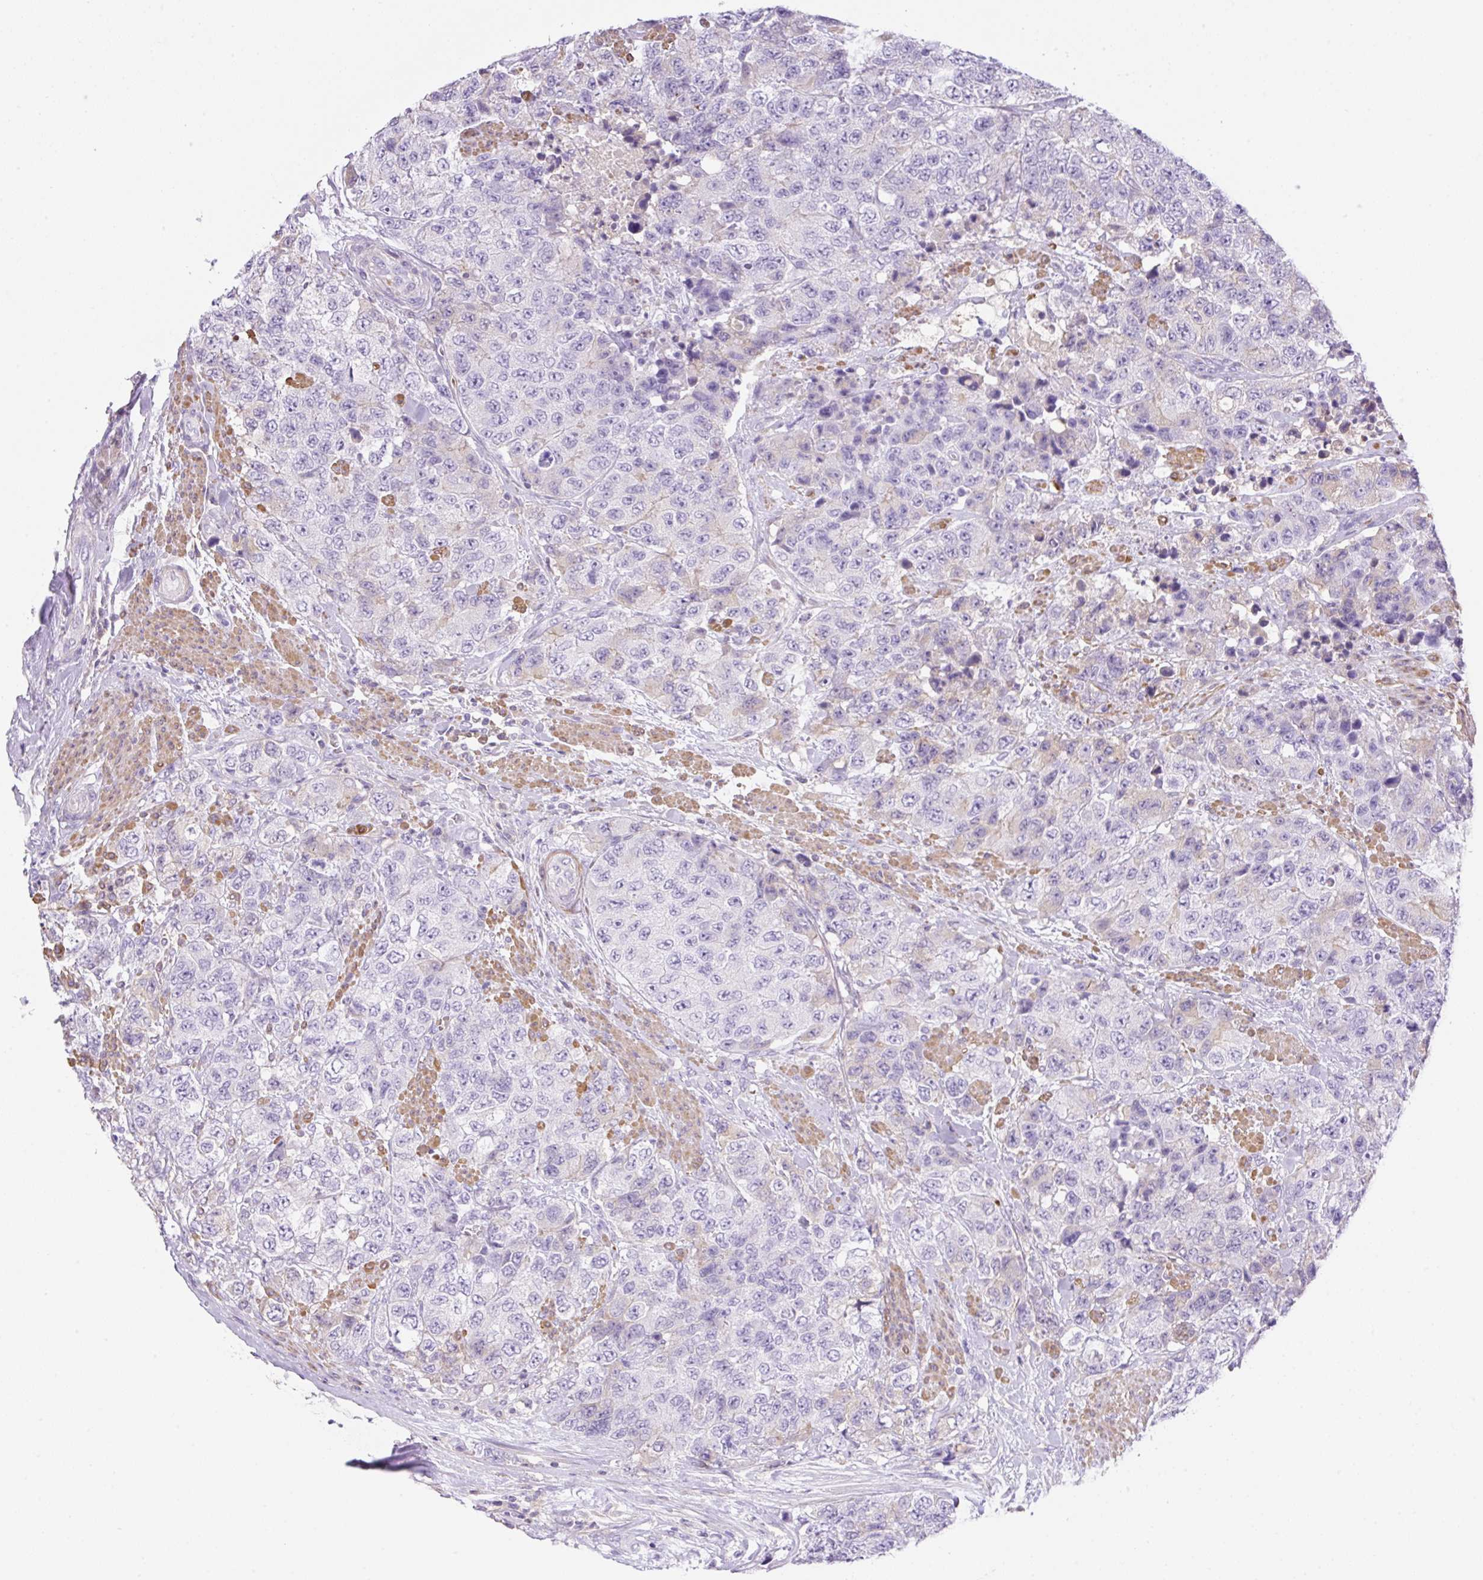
{"staining": {"intensity": "negative", "quantity": "none", "location": "none"}, "tissue": "urothelial cancer", "cell_type": "Tumor cells", "image_type": "cancer", "snomed": [{"axis": "morphology", "description": "Urothelial carcinoma, High grade"}, {"axis": "topography", "description": "Urinary bladder"}], "caption": "This is an immunohistochemistry (IHC) micrograph of human urothelial cancer. There is no positivity in tumor cells.", "gene": "TDRD15", "patient": {"sex": "female", "age": 78}}